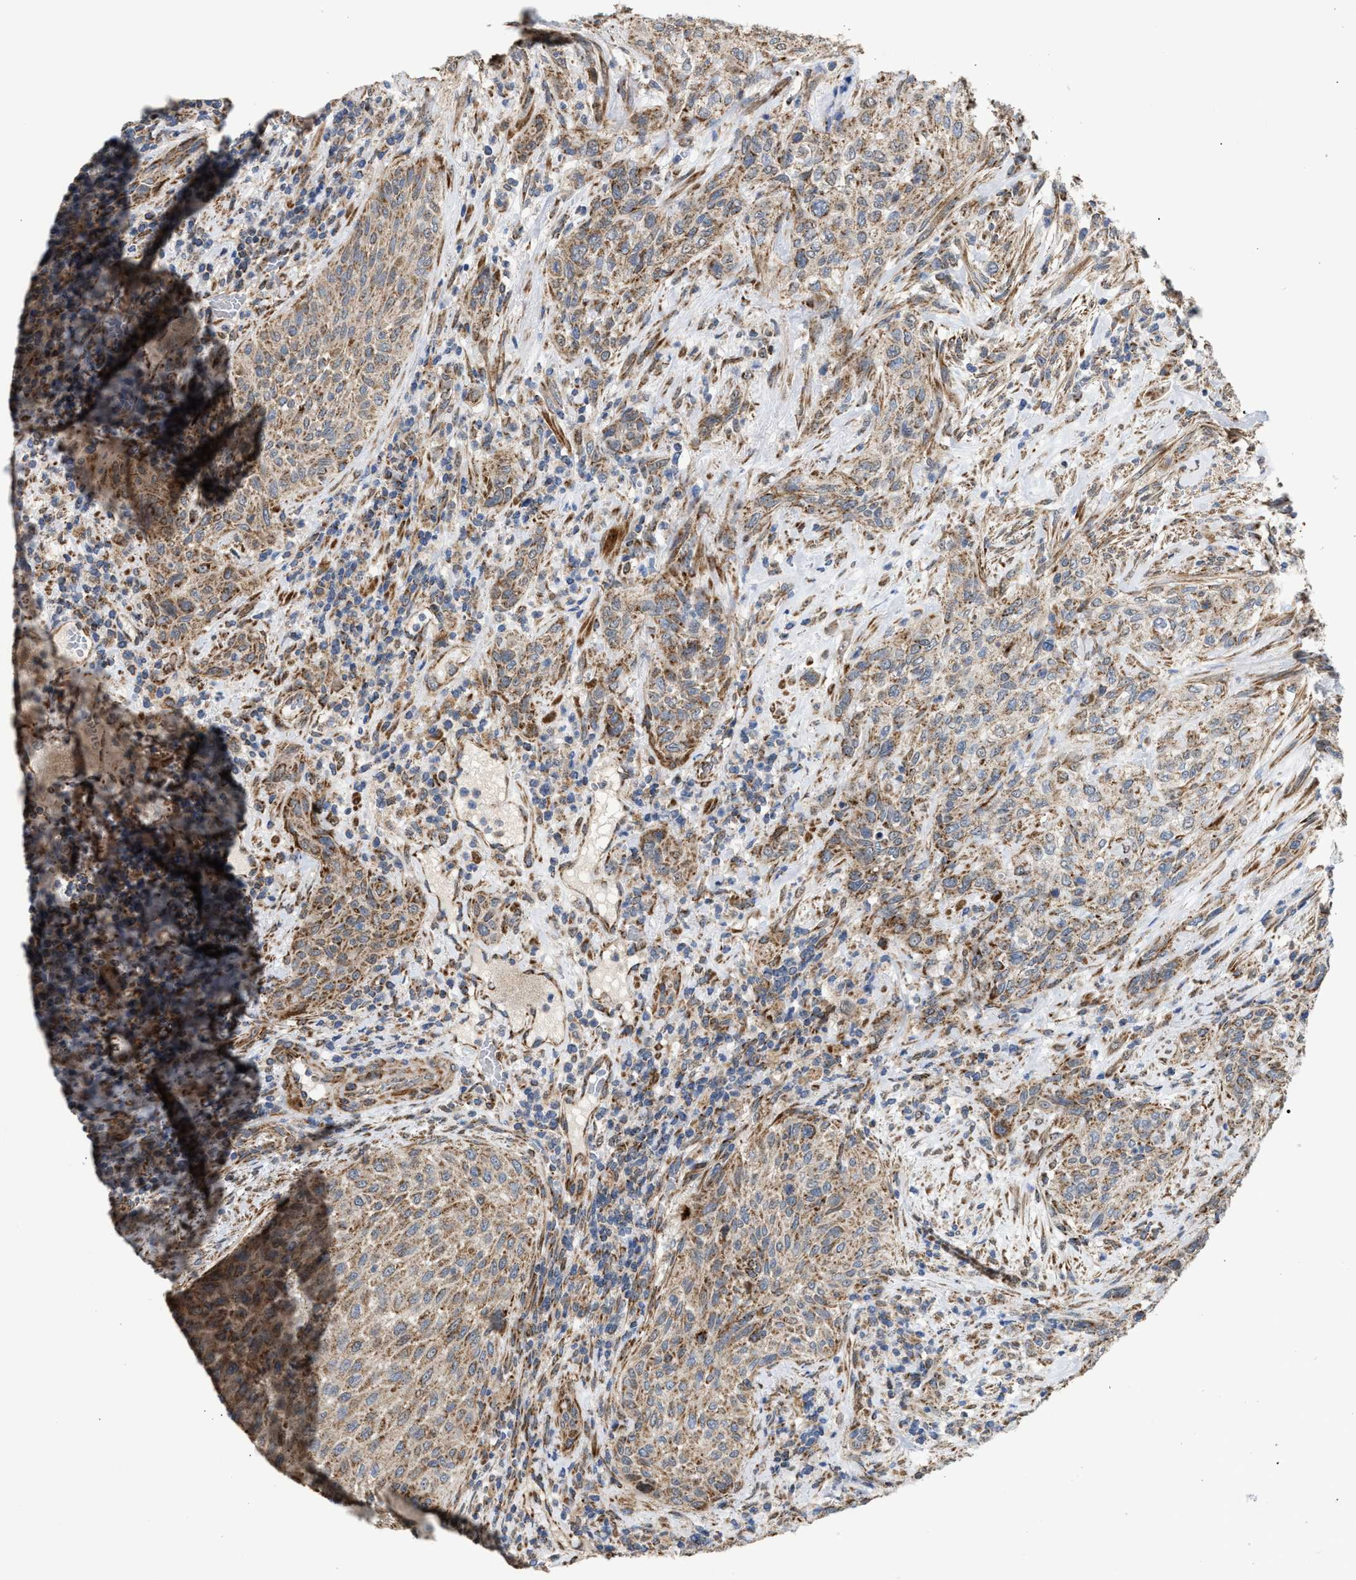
{"staining": {"intensity": "weak", "quantity": ">75%", "location": "cytoplasmic/membranous"}, "tissue": "urothelial cancer", "cell_type": "Tumor cells", "image_type": "cancer", "snomed": [{"axis": "morphology", "description": "Urothelial carcinoma, Low grade"}, {"axis": "morphology", "description": "Urothelial carcinoma, High grade"}, {"axis": "topography", "description": "Urinary bladder"}], "caption": "High-grade urothelial carcinoma stained with a protein marker exhibits weak staining in tumor cells.", "gene": "TACO1", "patient": {"sex": "male", "age": 35}}